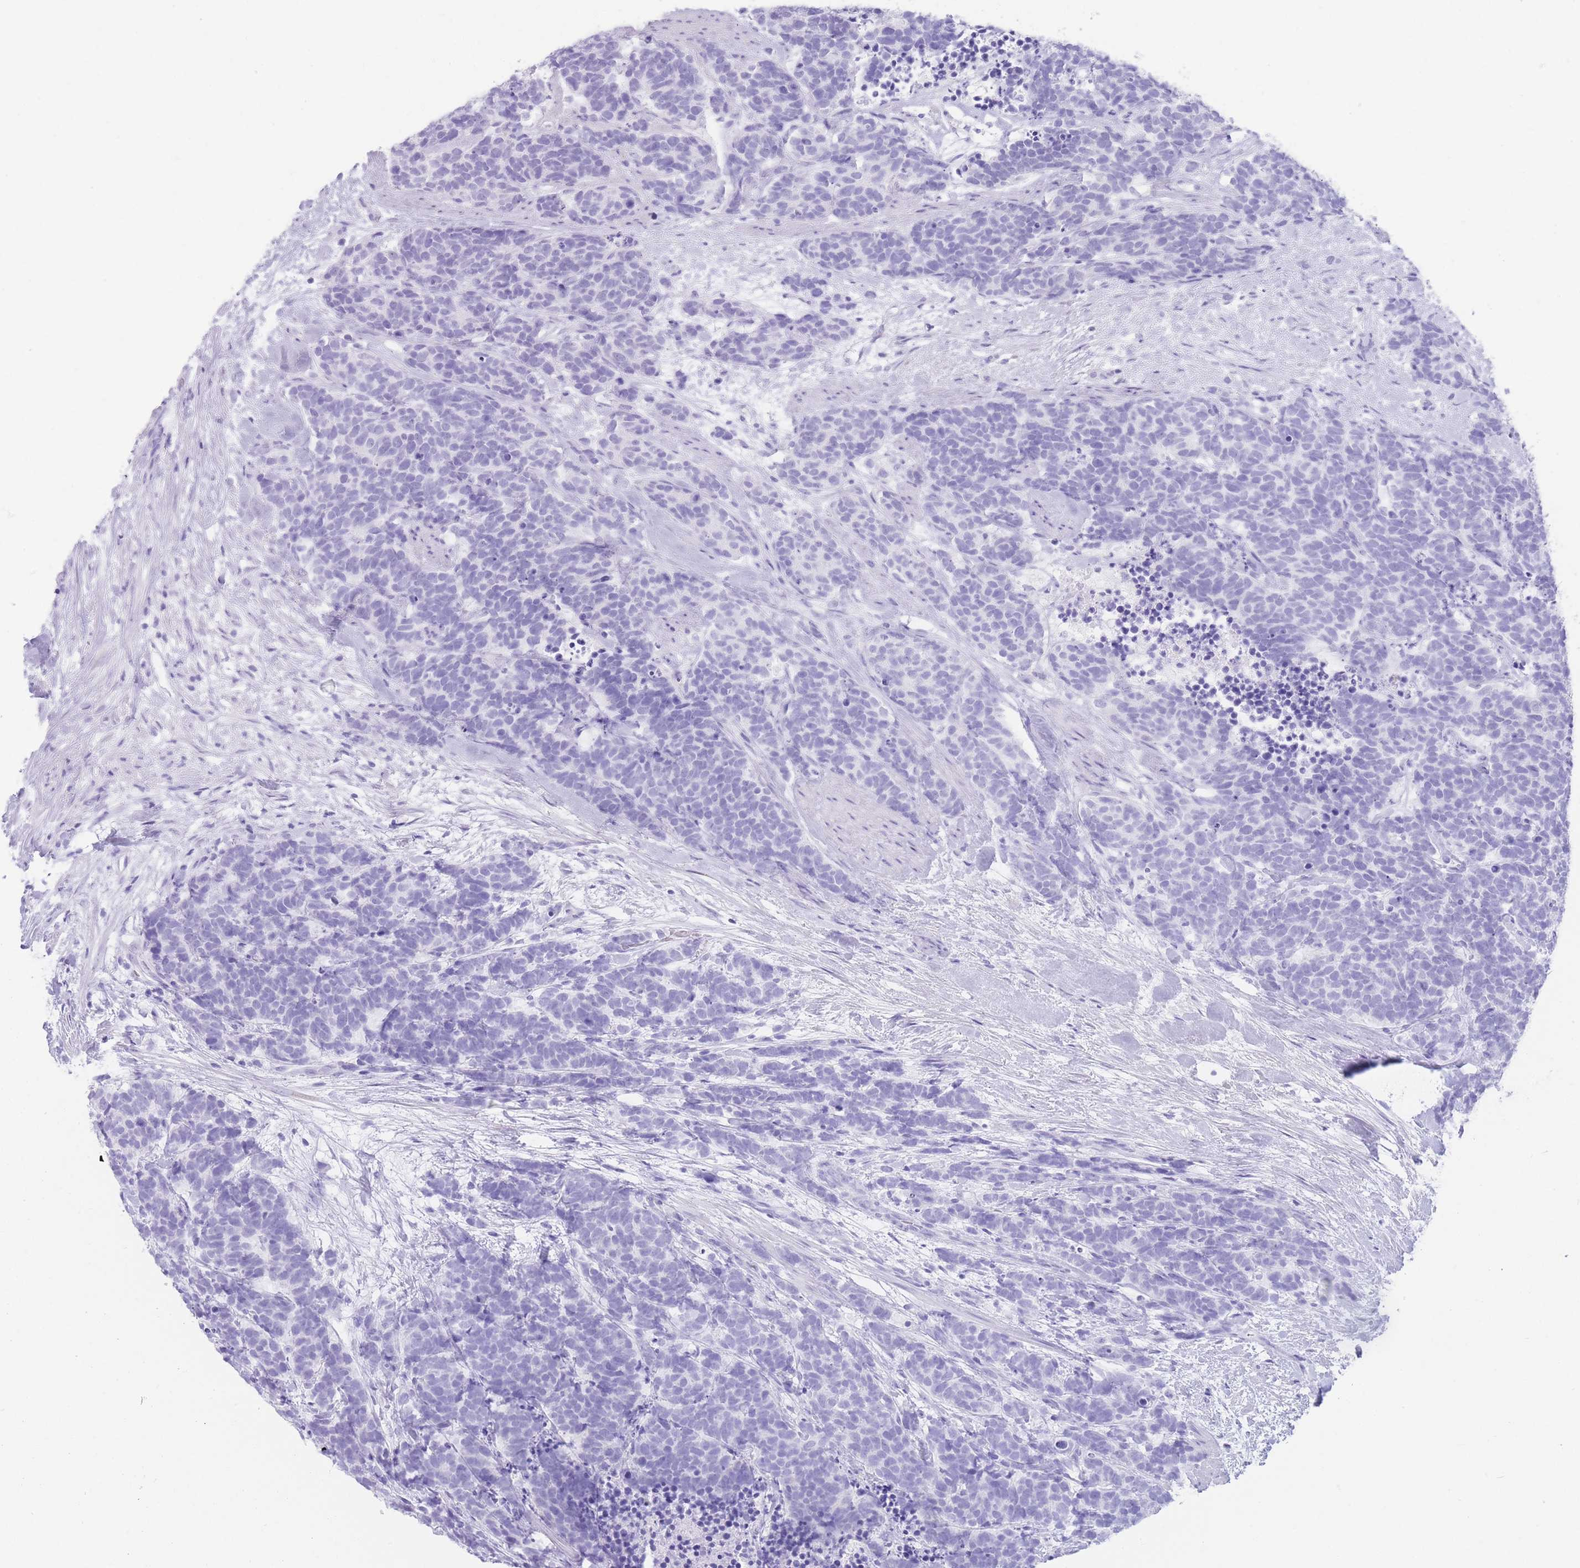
{"staining": {"intensity": "negative", "quantity": "none", "location": "none"}, "tissue": "carcinoid", "cell_type": "Tumor cells", "image_type": "cancer", "snomed": [{"axis": "morphology", "description": "Carcinoma, NOS"}, {"axis": "morphology", "description": "Carcinoid, malignant, NOS"}, {"axis": "topography", "description": "Prostate"}], "caption": "There is no significant staining in tumor cells of carcinoid (malignant). (Brightfield microscopy of DAB IHC at high magnification).", "gene": "ELOA2", "patient": {"sex": "male", "age": 57}}